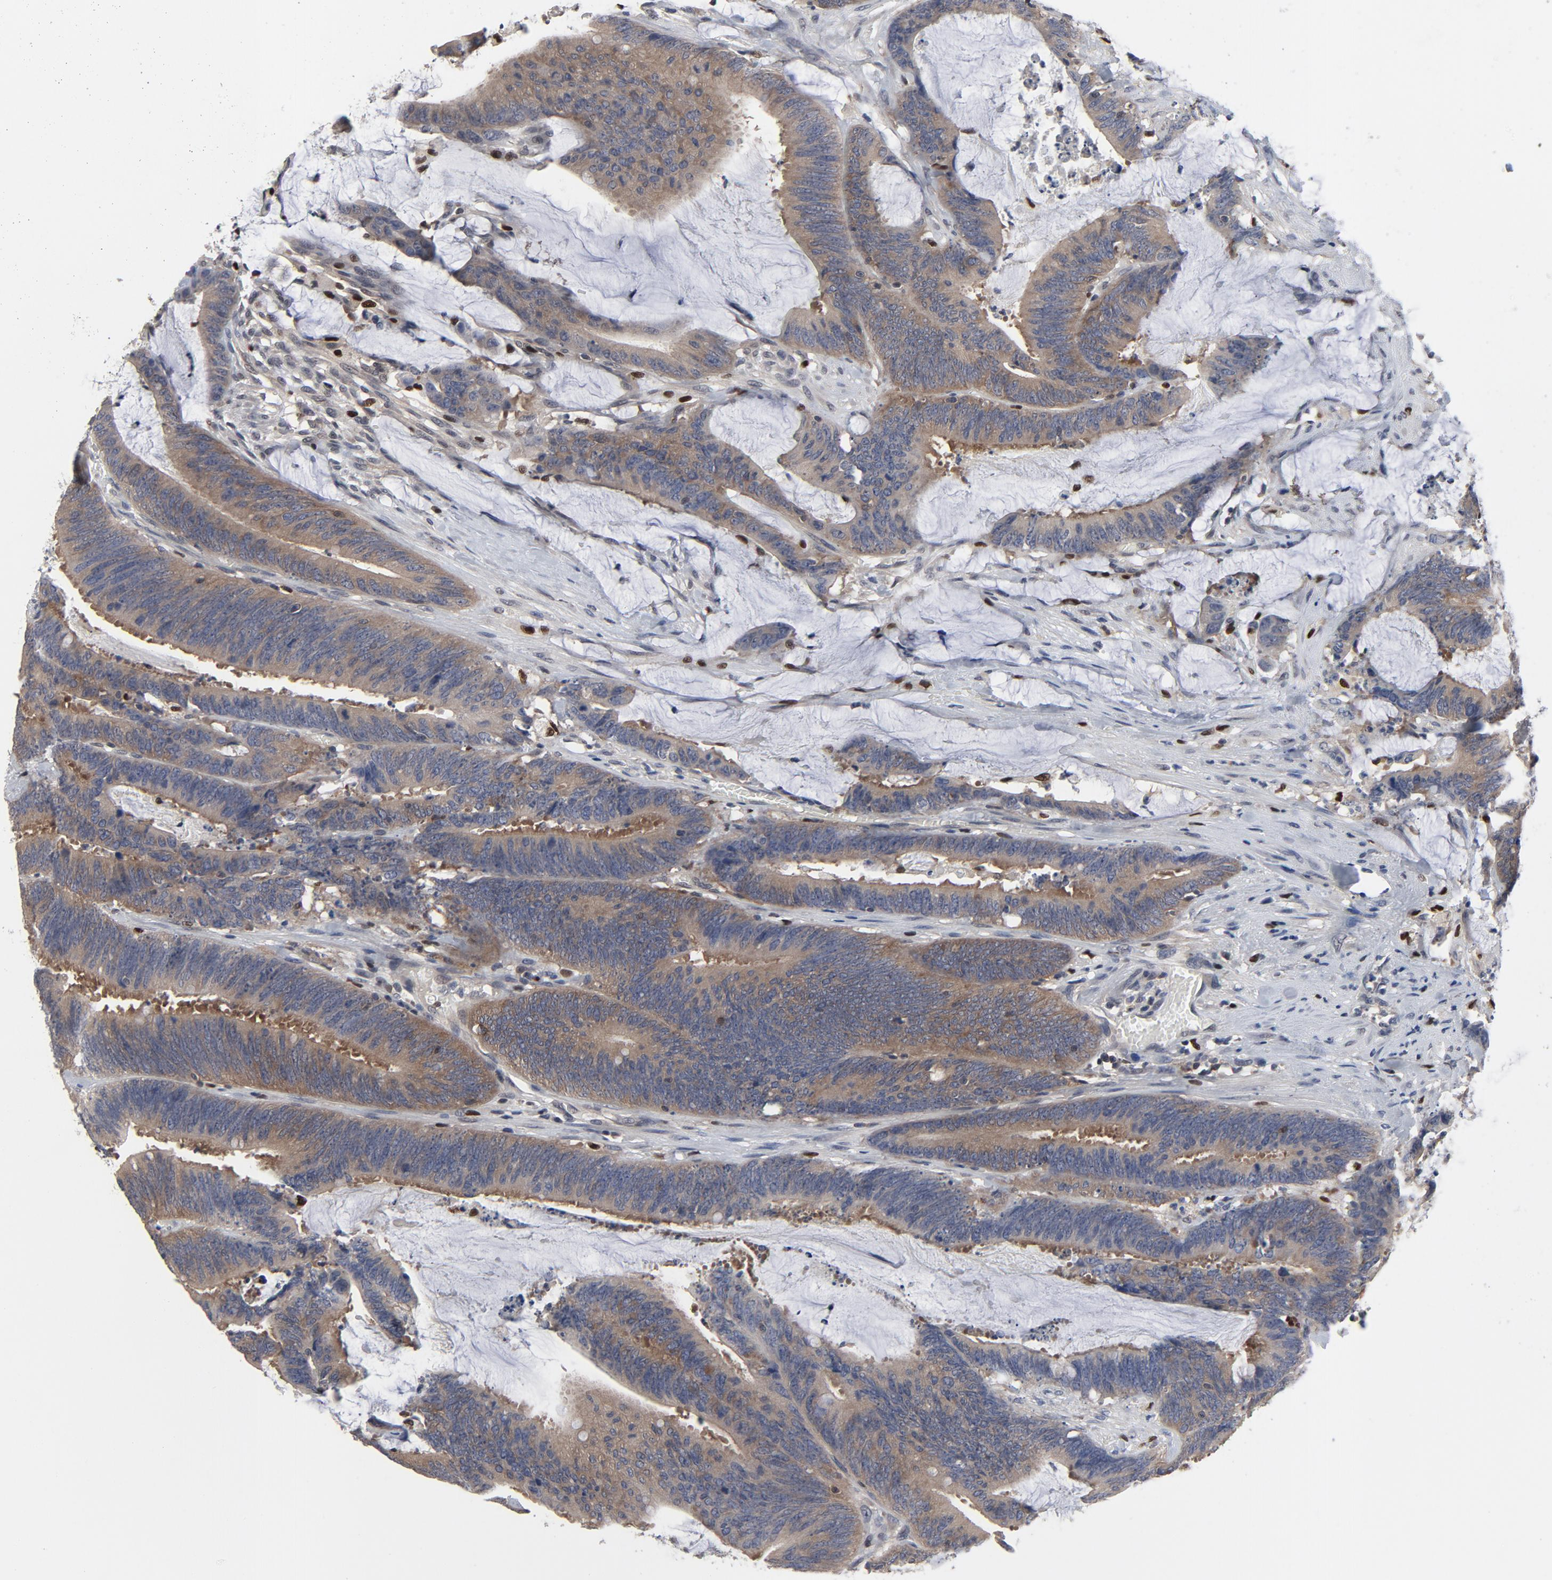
{"staining": {"intensity": "moderate", "quantity": ">75%", "location": "cytoplasmic/membranous"}, "tissue": "colorectal cancer", "cell_type": "Tumor cells", "image_type": "cancer", "snomed": [{"axis": "morphology", "description": "Adenocarcinoma, NOS"}, {"axis": "topography", "description": "Rectum"}], "caption": "Protein analysis of adenocarcinoma (colorectal) tissue displays moderate cytoplasmic/membranous positivity in approximately >75% of tumor cells.", "gene": "NFKB1", "patient": {"sex": "female", "age": 66}}